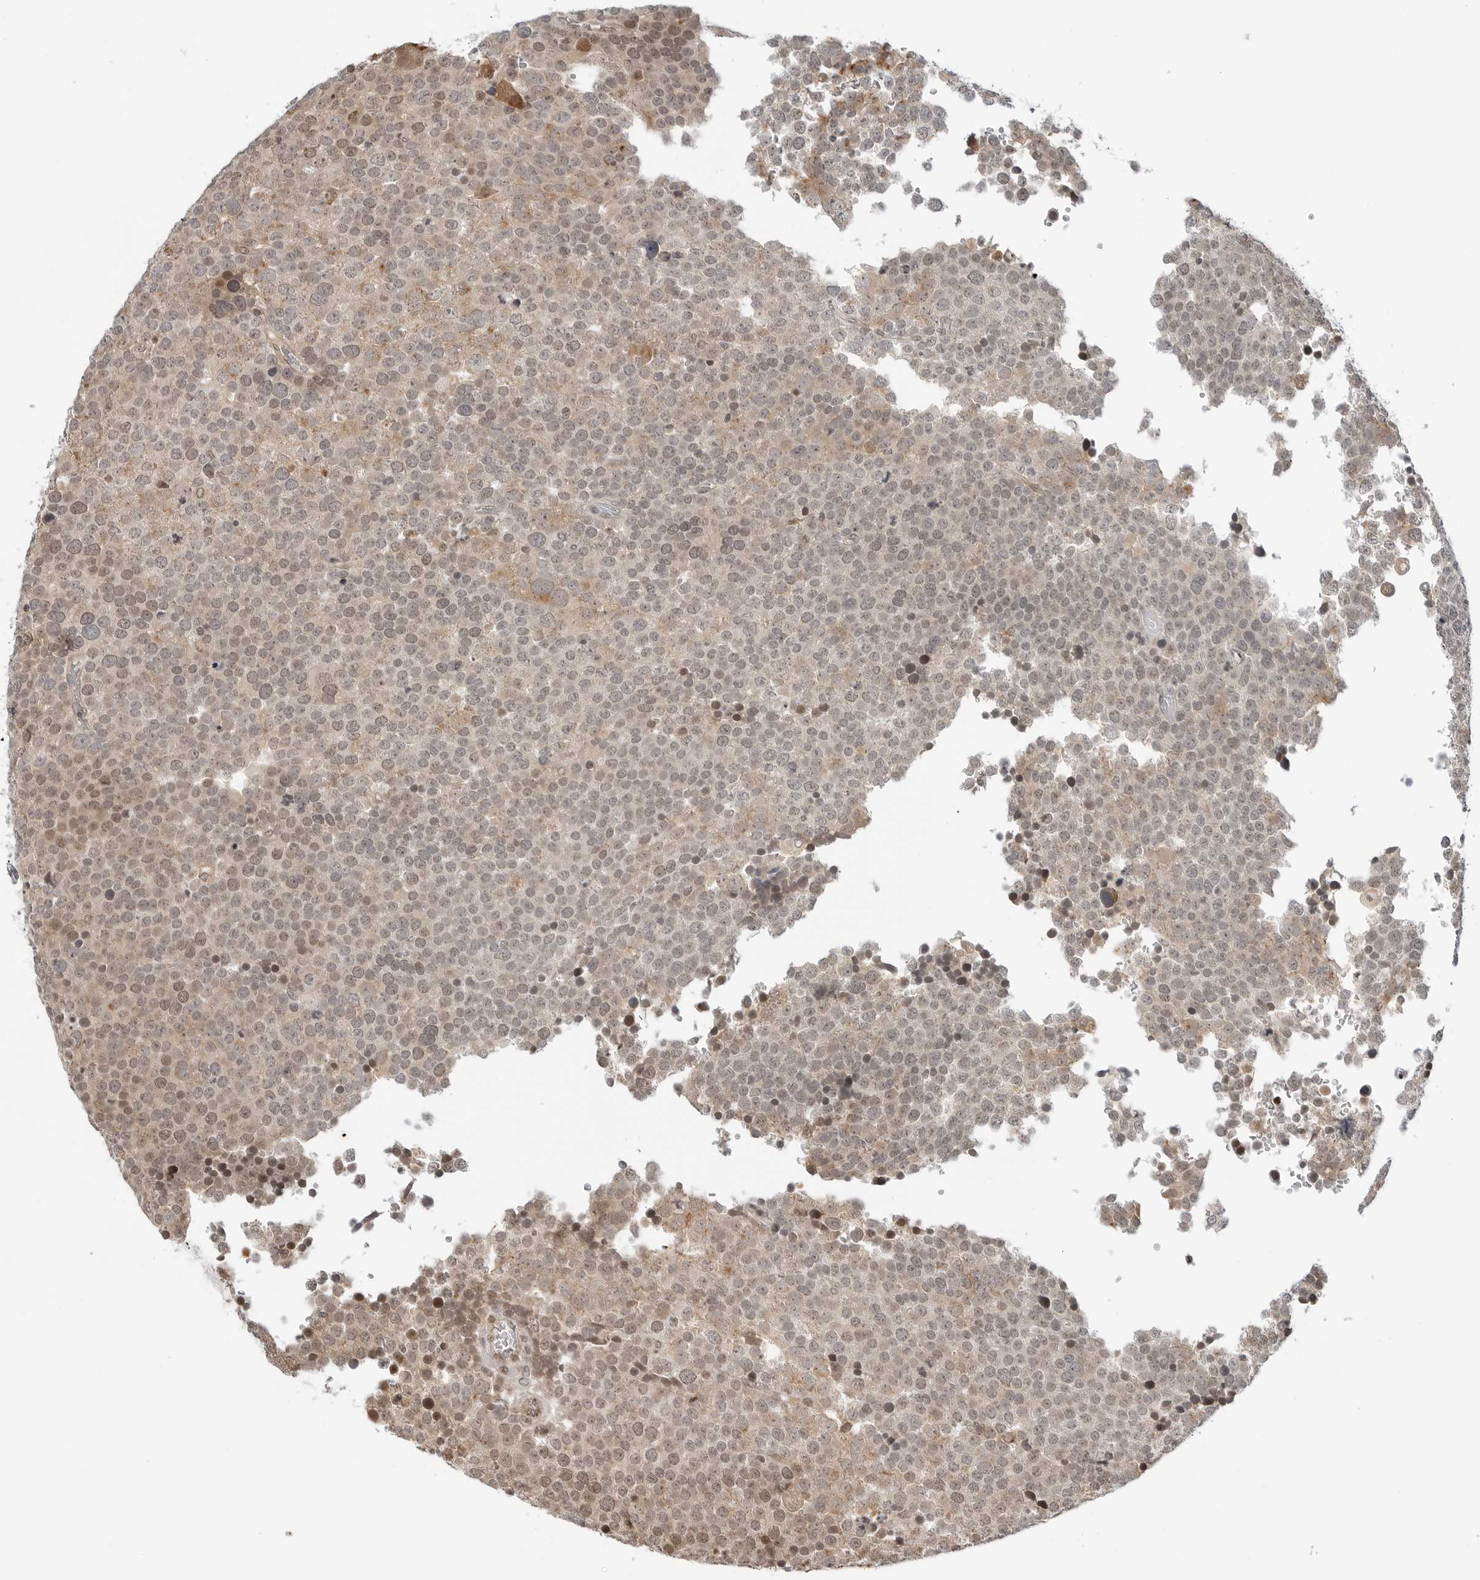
{"staining": {"intensity": "weak", "quantity": "25%-75%", "location": "nuclear"}, "tissue": "testis cancer", "cell_type": "Tumor cells", "image_type": "cancer", "snomed": [{"axis": "morphology", "description": "Seminoma, NOS"}, {"axis": "topography", "description": "Testis"}], "caption": "A low amount of weak nuclear positivity is identified in approximately 25%-75% of tumor cells in testis cancer tissue.", "gene": "TIPRL", "patient": {"sex": "male", "age": 71}}